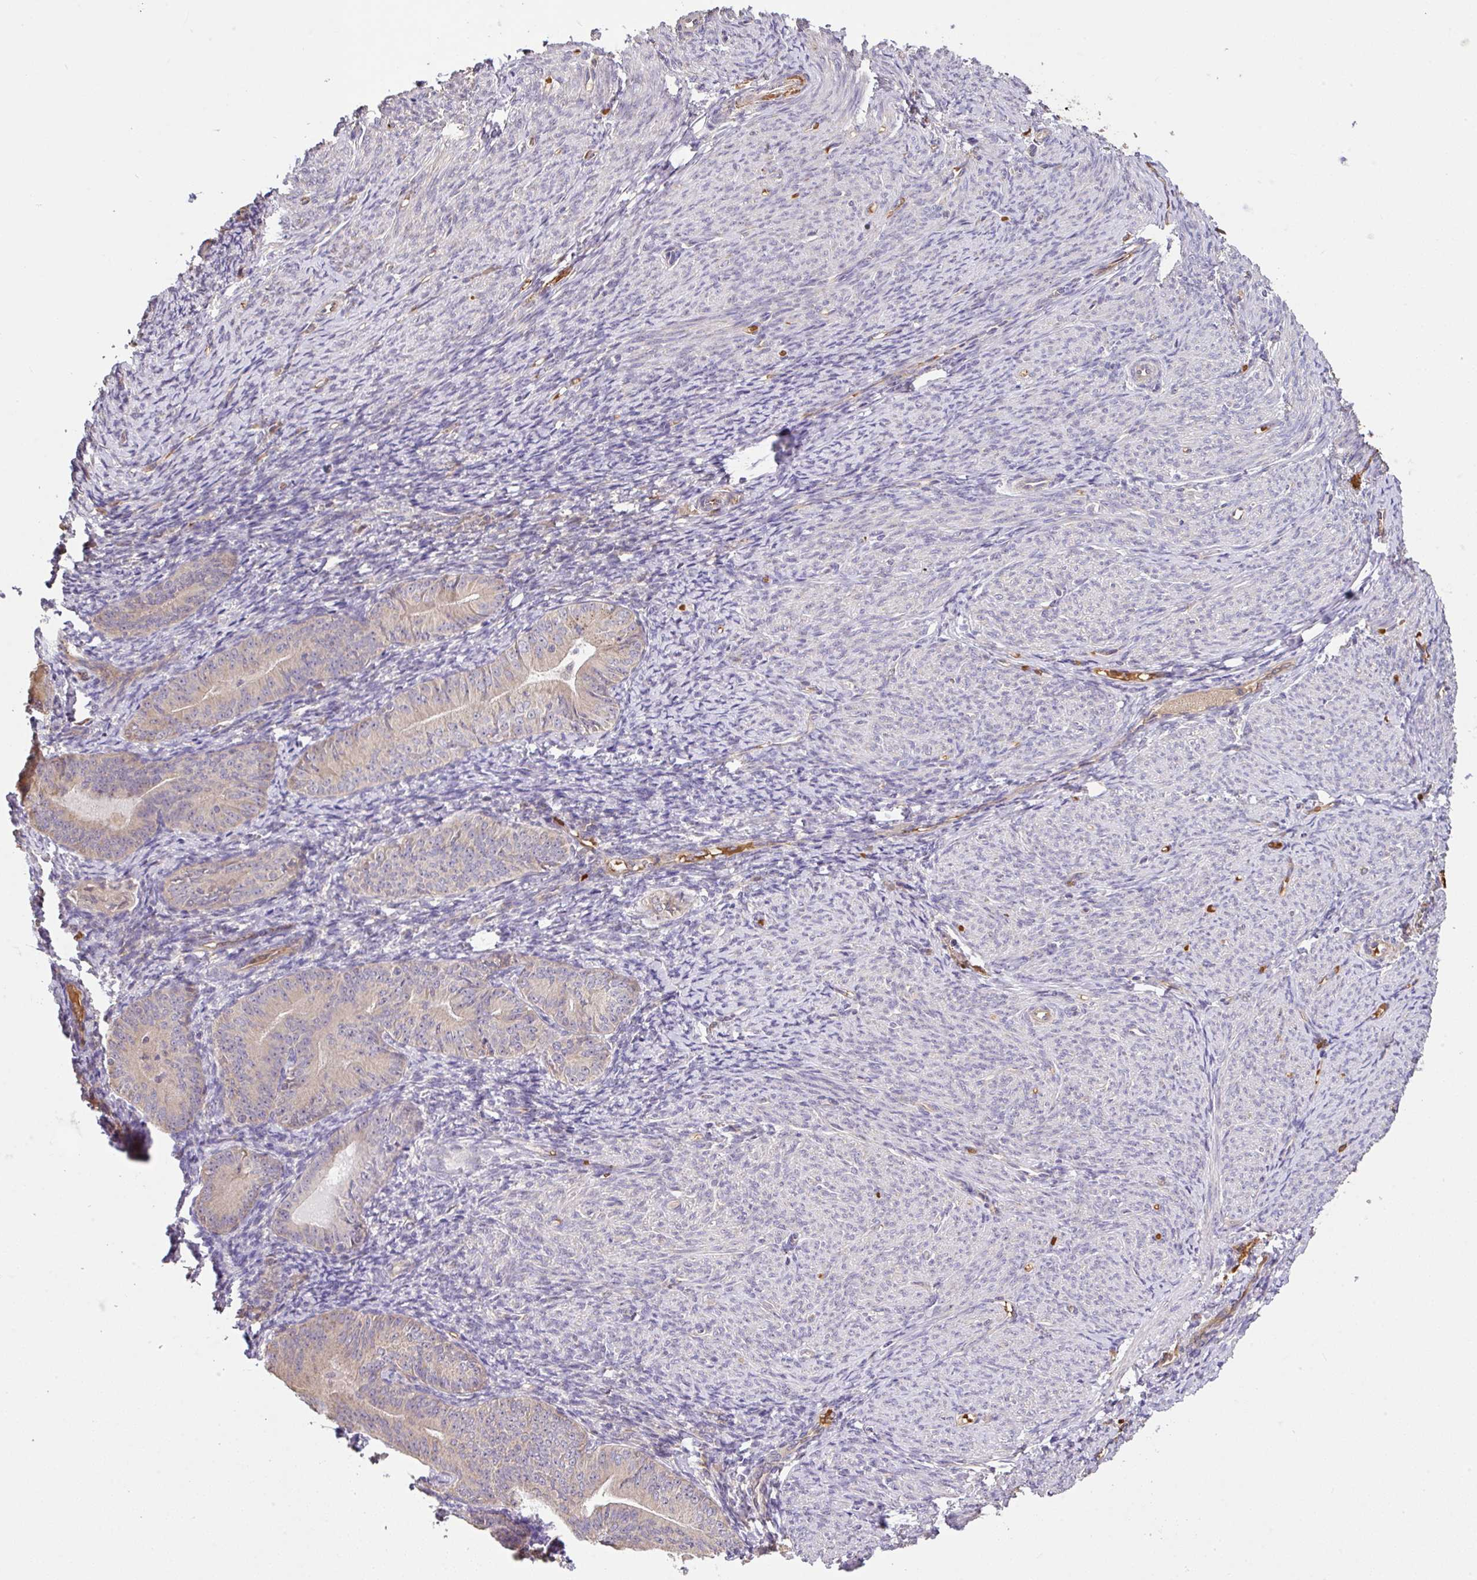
{"staining": {"intensity": "negative", "quantity": "none", "location": "none"}, "tissue": "endometrial cancer", "cell_type": "Tumor cells", "image_type": "cancer", "snomed": [{"axis": "morphology", "description": "Adenocarcinoma, NOS"}, {"axis": "topography", "description": "Endometrium"}], "caption": "The IHC photomicrograph has no significant staining in tumor cells of endometrial cancer tissue.", "gene": "C1QTNF9B", "patient": {"sex": "female", "age": 57}}